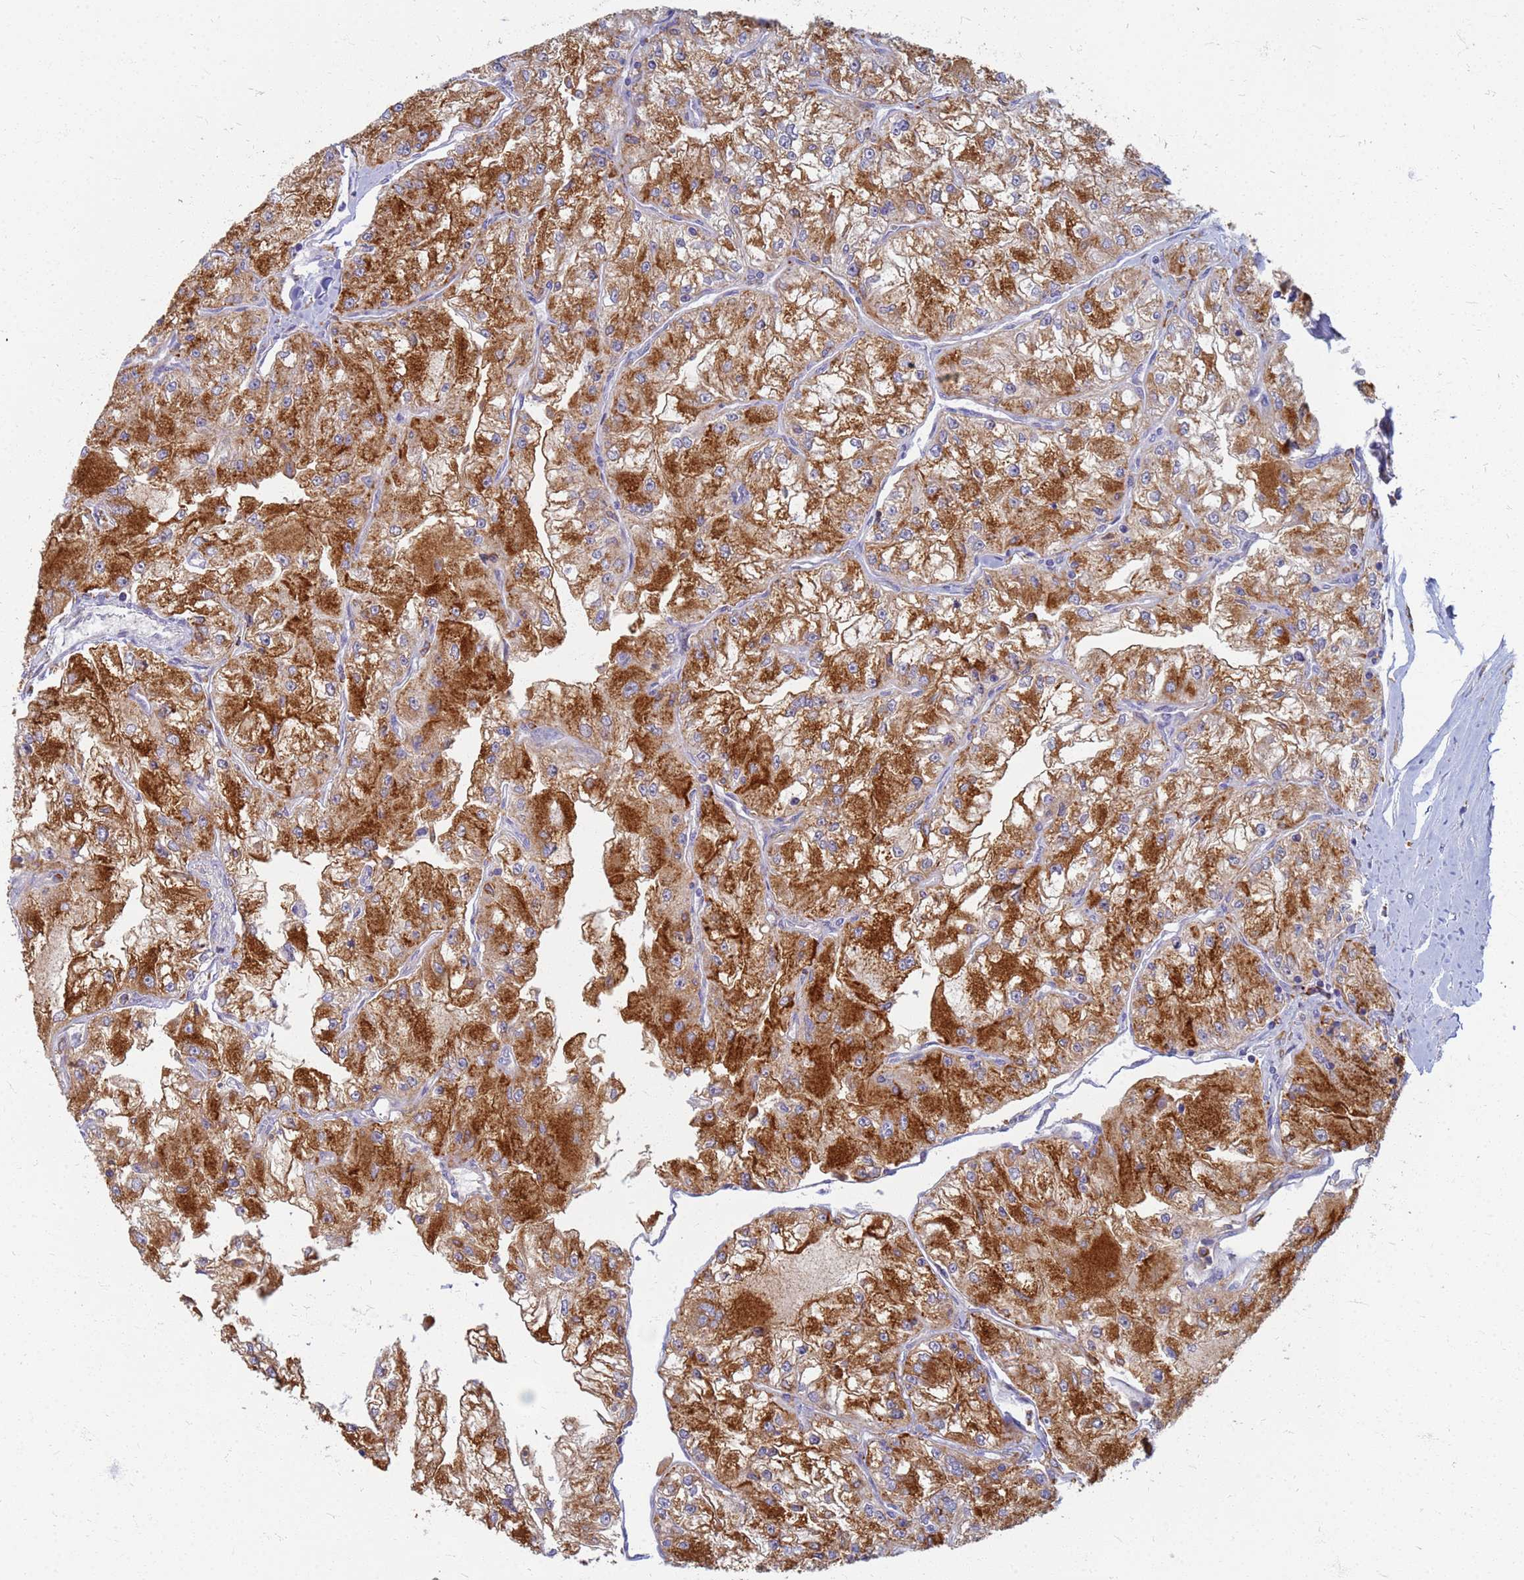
{"staining": {"intensity": "strong", "quantity": ">75%", "location": "cytoplasmic/membranous"}, "tissue": "renal cancer", "cell_type": "Tumor cells", "image_type": "cancer", "snomed": [{"axis": "morphology", "description": "Adenocarcinoma, NOS"}, {"axis": "topography", "description": "Kidney"}], "caption": "DAB (3,3'-diaminobenzidine) immunohistochemical staining of human renal cancer reveals strong cytoplasmic/membranous protein expression in approximately >75% of tumor cells.", "gene": "ATP6V1E1", "patient": {"sex": "female", "age": 72}}